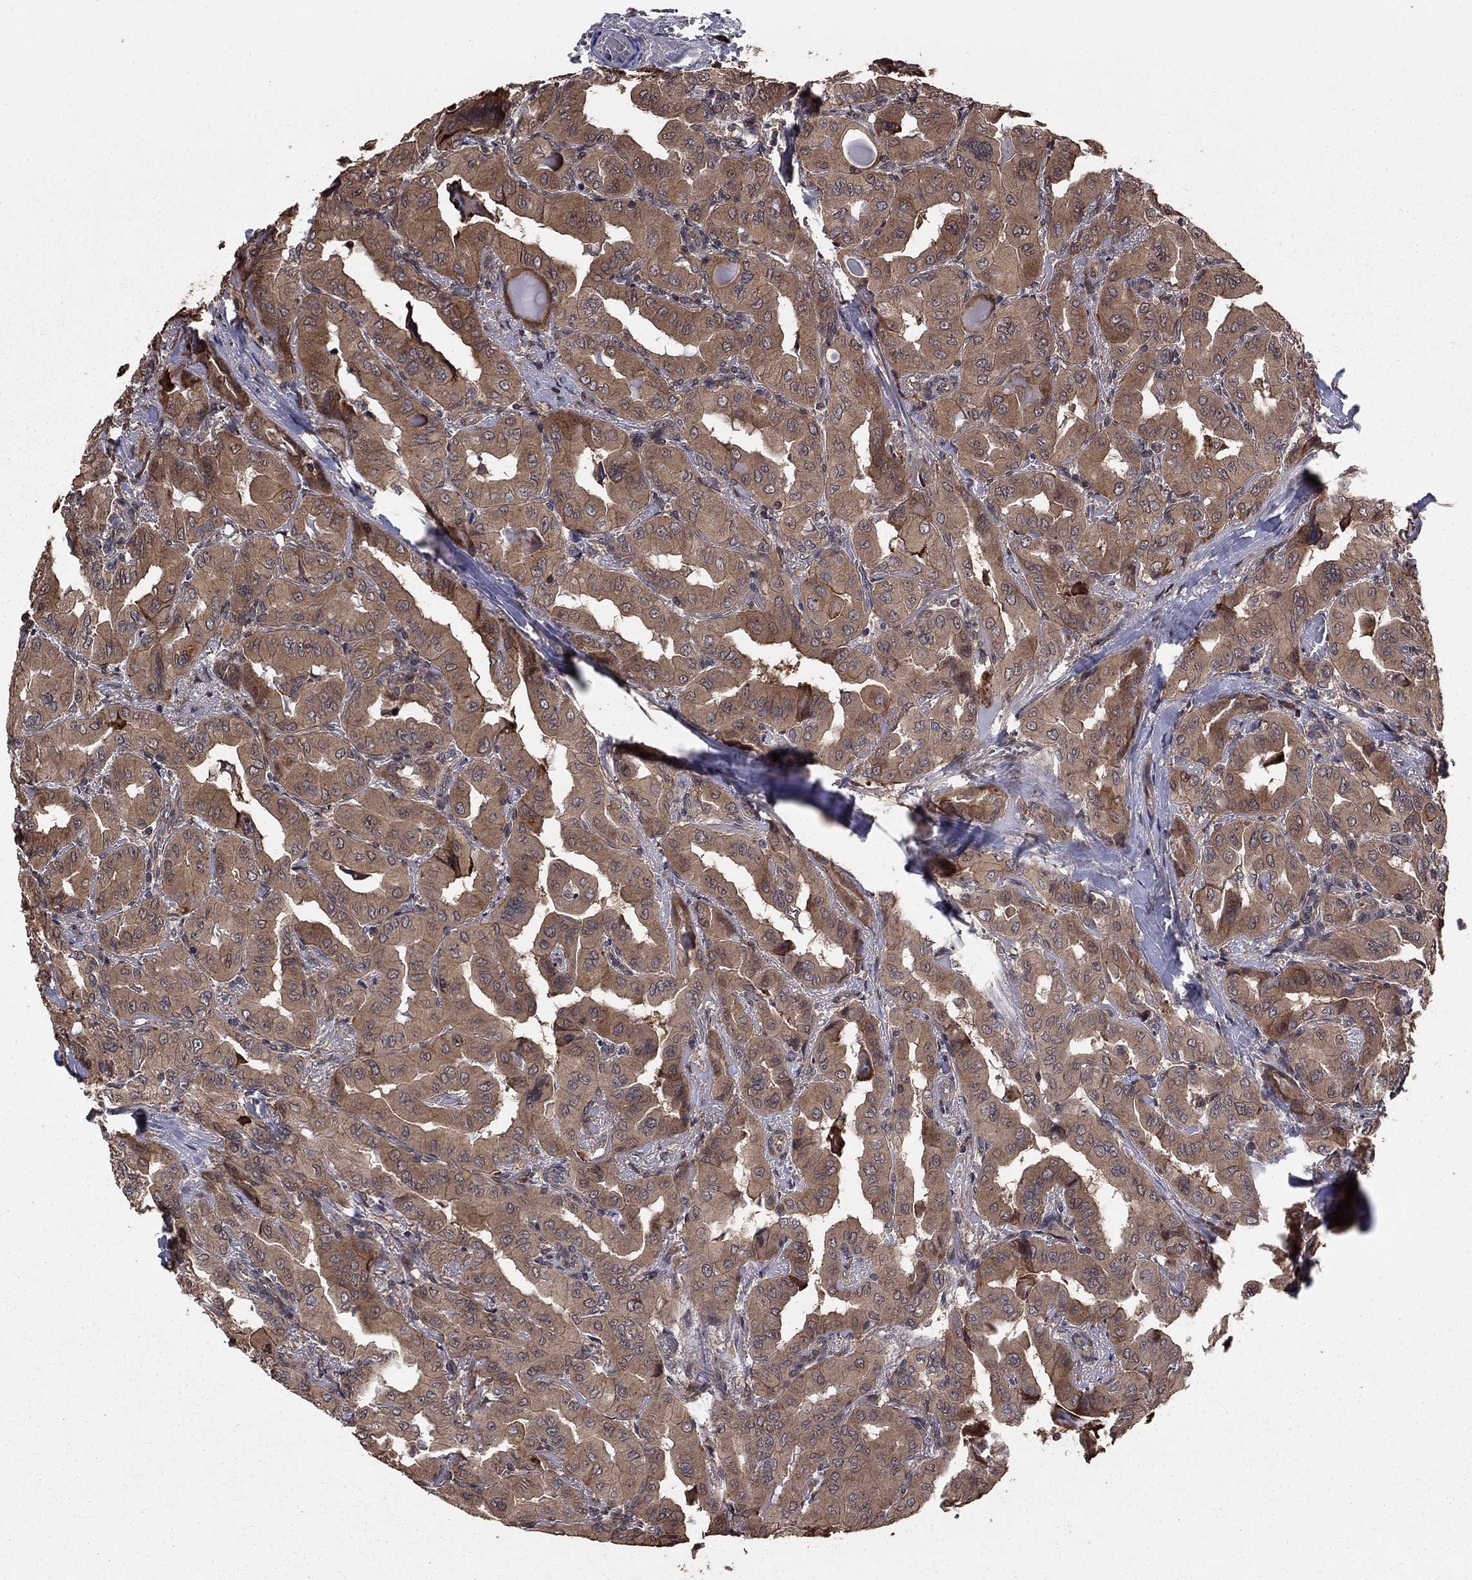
{"staining": {"intensity": "weak", "quantity": ">75%", "location": "cytoplasmic/membranous"}, "tissue": "thyroid cancer", "cell_type": "Tumor cells", "image_type": "cancer", "snomed": [{"axis": "morphology", "description": "Normal tissue, NOS"}, {"axis": "morphology", "description": "Papillary adenocarcinoma, NOS"}, {"axis": "topography", "description": "Thyroid gland"}], "caption": "Immunohistochemical staining of thyroid cancer displays low levels of weak cytoplasmic/membranous protein positivity in about >75% of tumor cells. The staining was performed using DAB to visualize the protein expression in brown, while the nuclei were stained in blue with hematoxylin (Magnification: 20x).", "gene": "GYG1", "patient": {"sex": "female", "age": 66}}